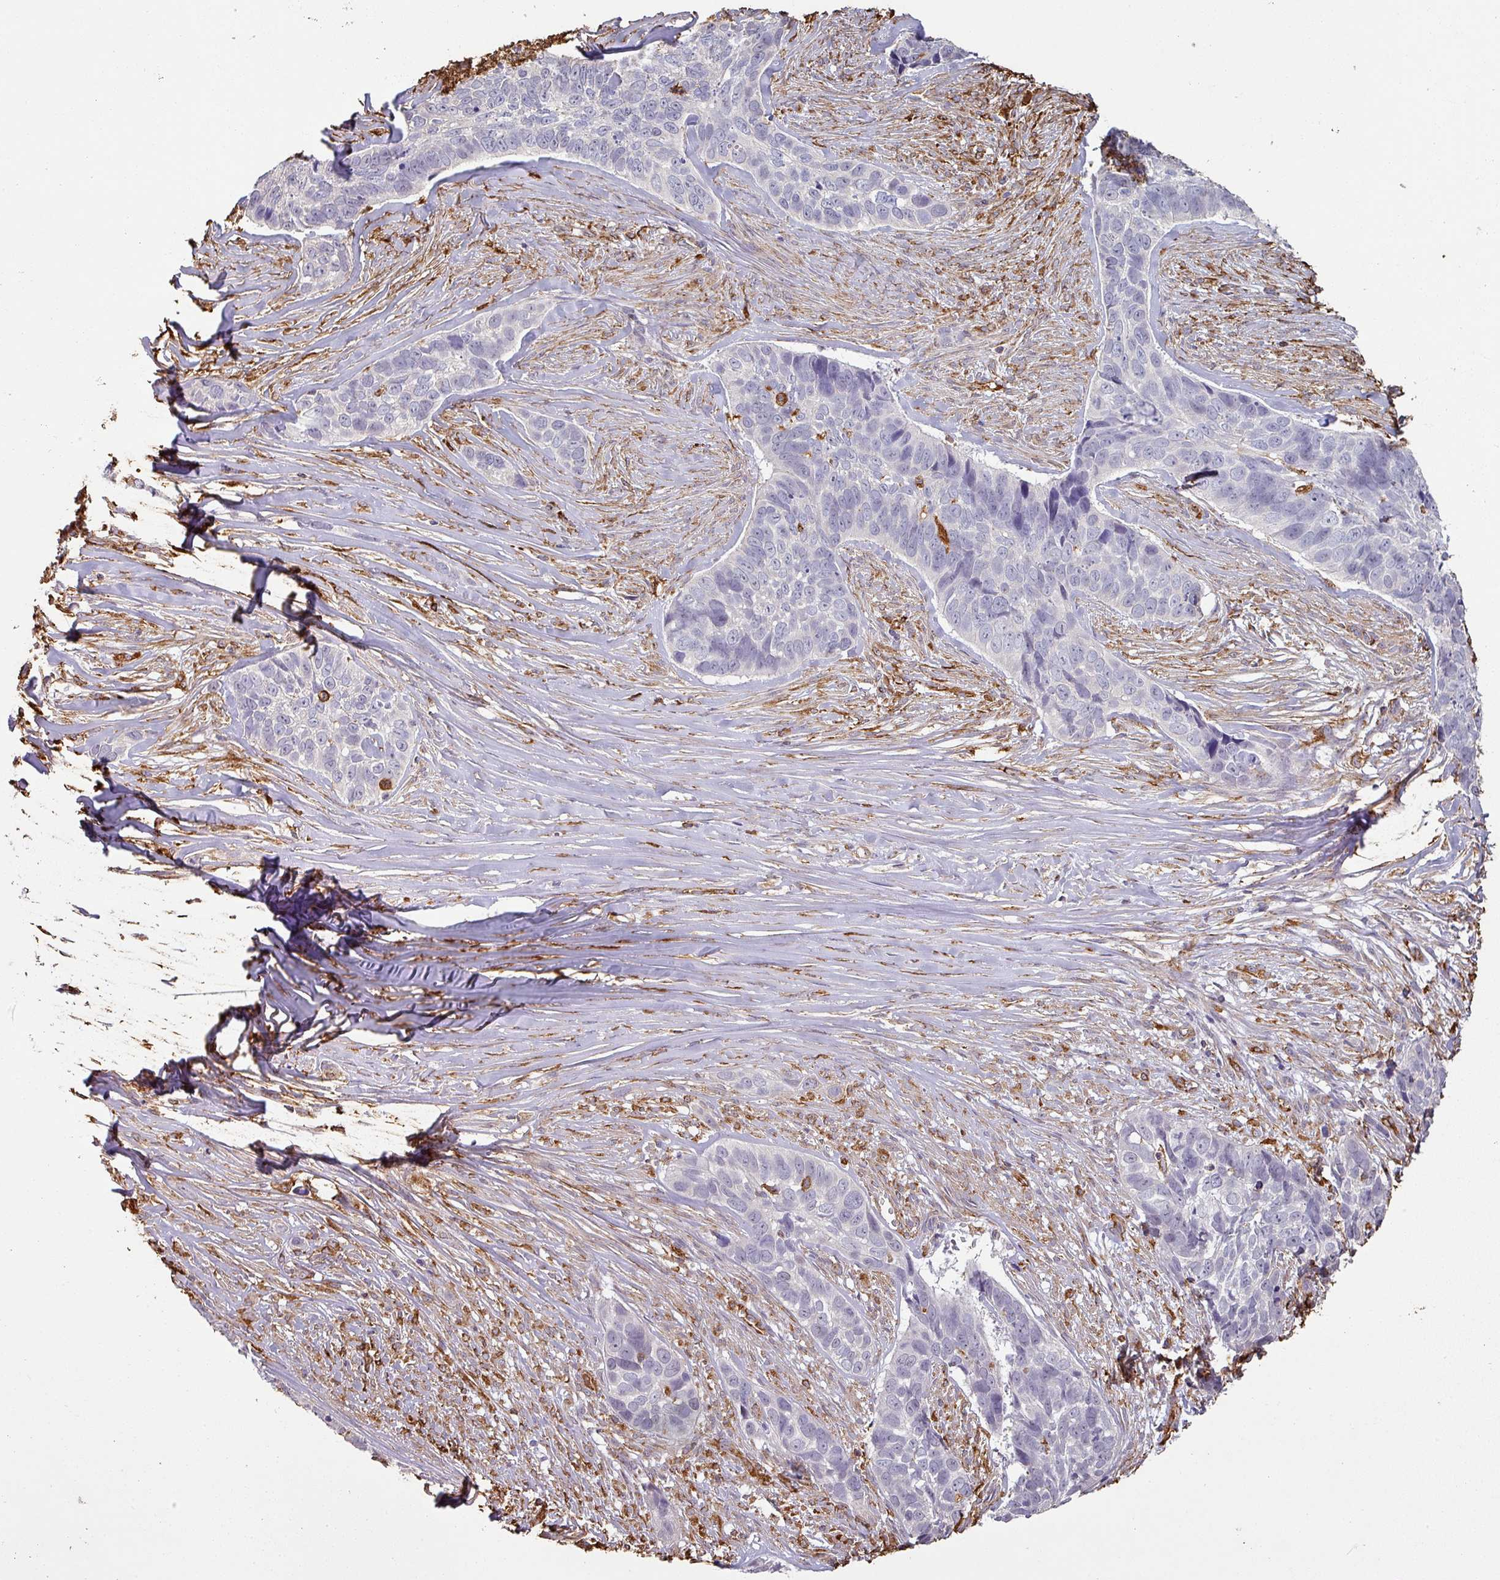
{"staining": {"intensity": "negative", "quantity": "none", "location": "none"}, "tissue": "skin cancer", "cell_type": "Tumor cells", "image_type": "cancer", "snomed": [{"axis": "morphology", "description": "Basal cell carcinoma"}, {"axis": "topography", "description": "Skin"}], "caption": "An image of skin basal cell carcinoma stained for a protein shows no brown staining in tumor cells.", "gene": "ZNF280C", "patient": {"sex": "female", "age": 82}}